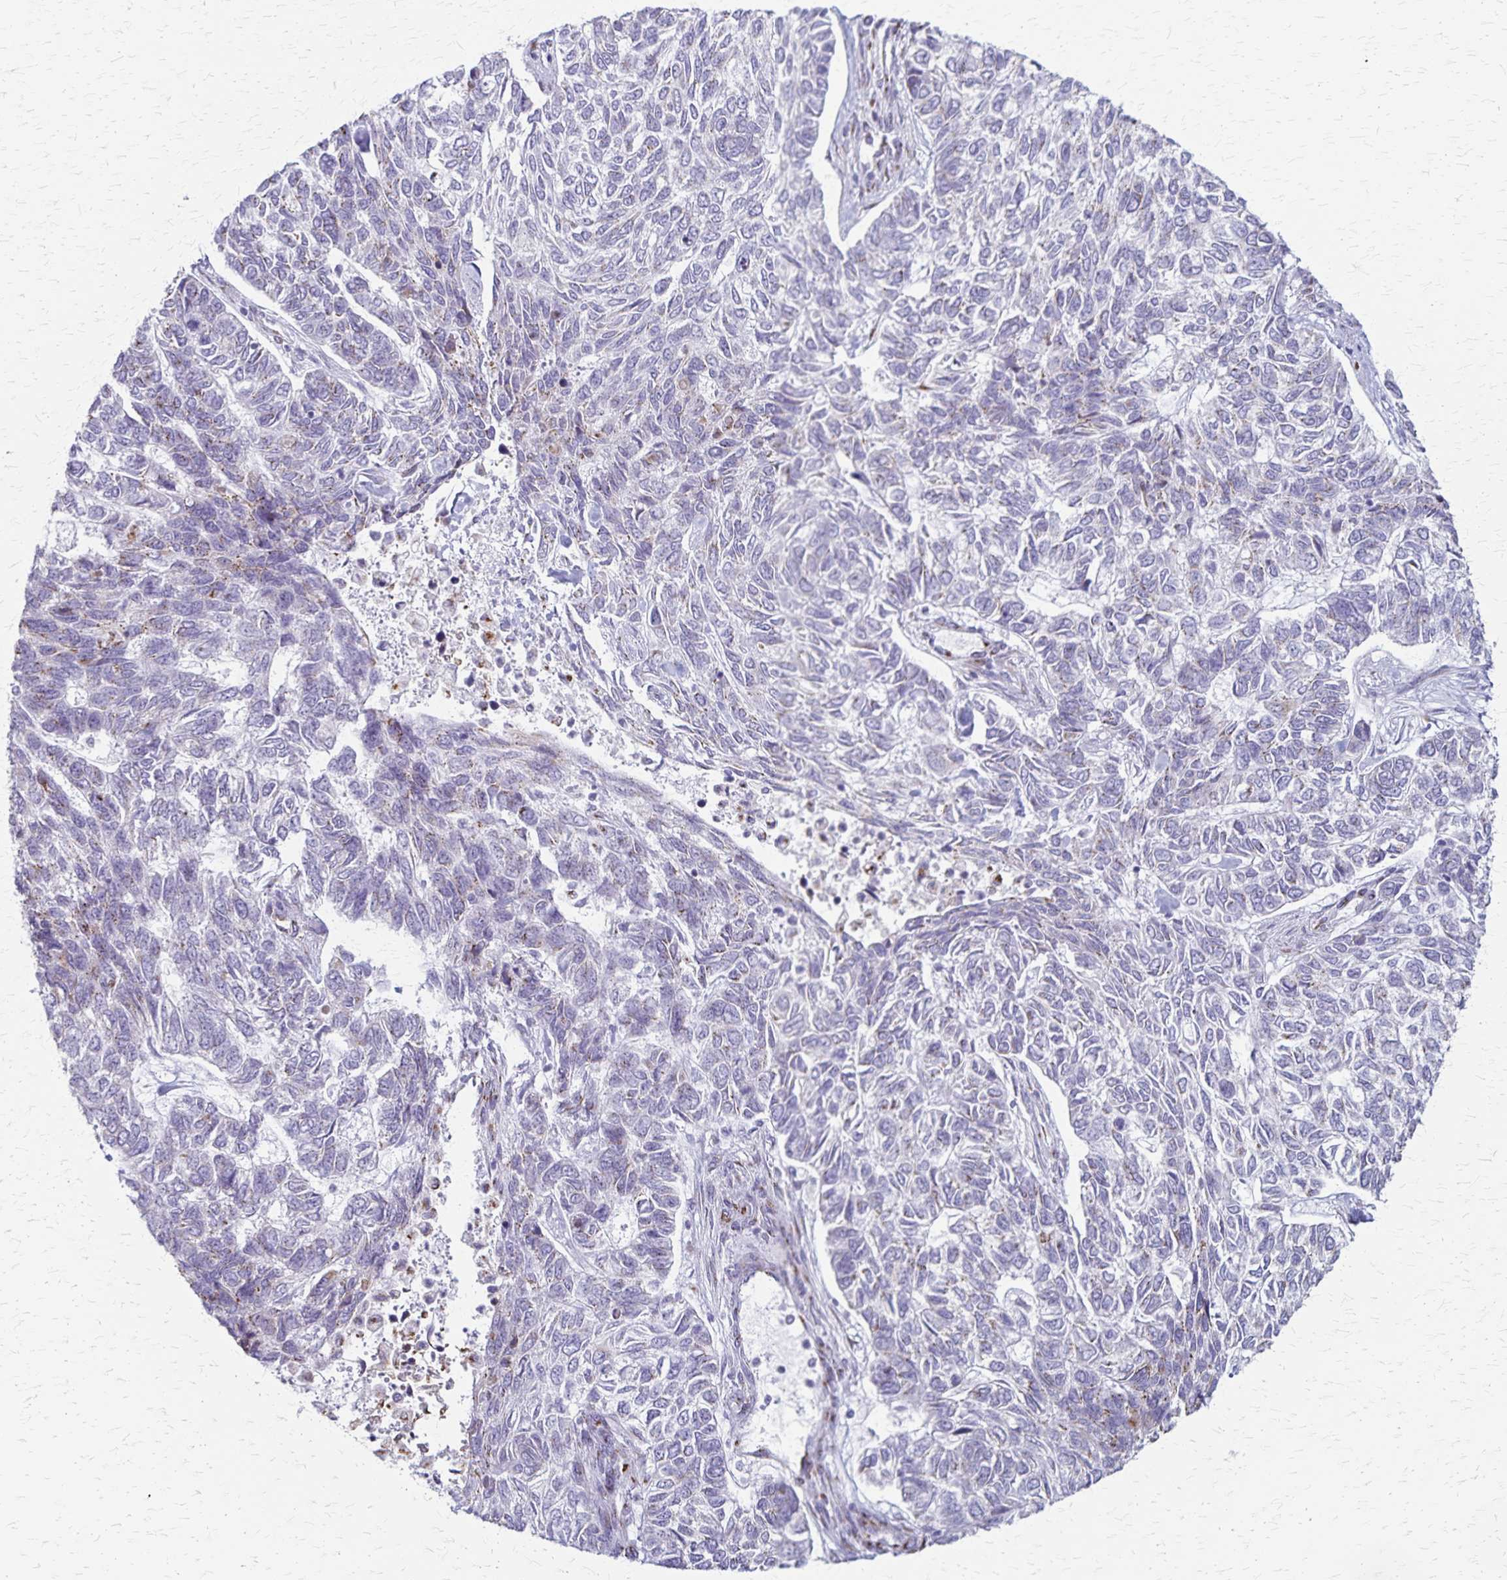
{"staining": {"intensity": "negative", "quantity": "none", "location": "none"}, "tissue": "skin cancer", "cell_type": "Tumor cells", "image_type": "cancer", "snomed": [{"axis": "morphology", "description": "Basal cell carcinoma"}, {"axis": "topography", "description": "Skin"}], "caption": "This is an immunohistochemistry photomicrograph of human basal cell carcinoma (skin). There is no expression in tumor cells.", "gene": "MCFD2", "patient": {"sex": "female", "age": 65}}